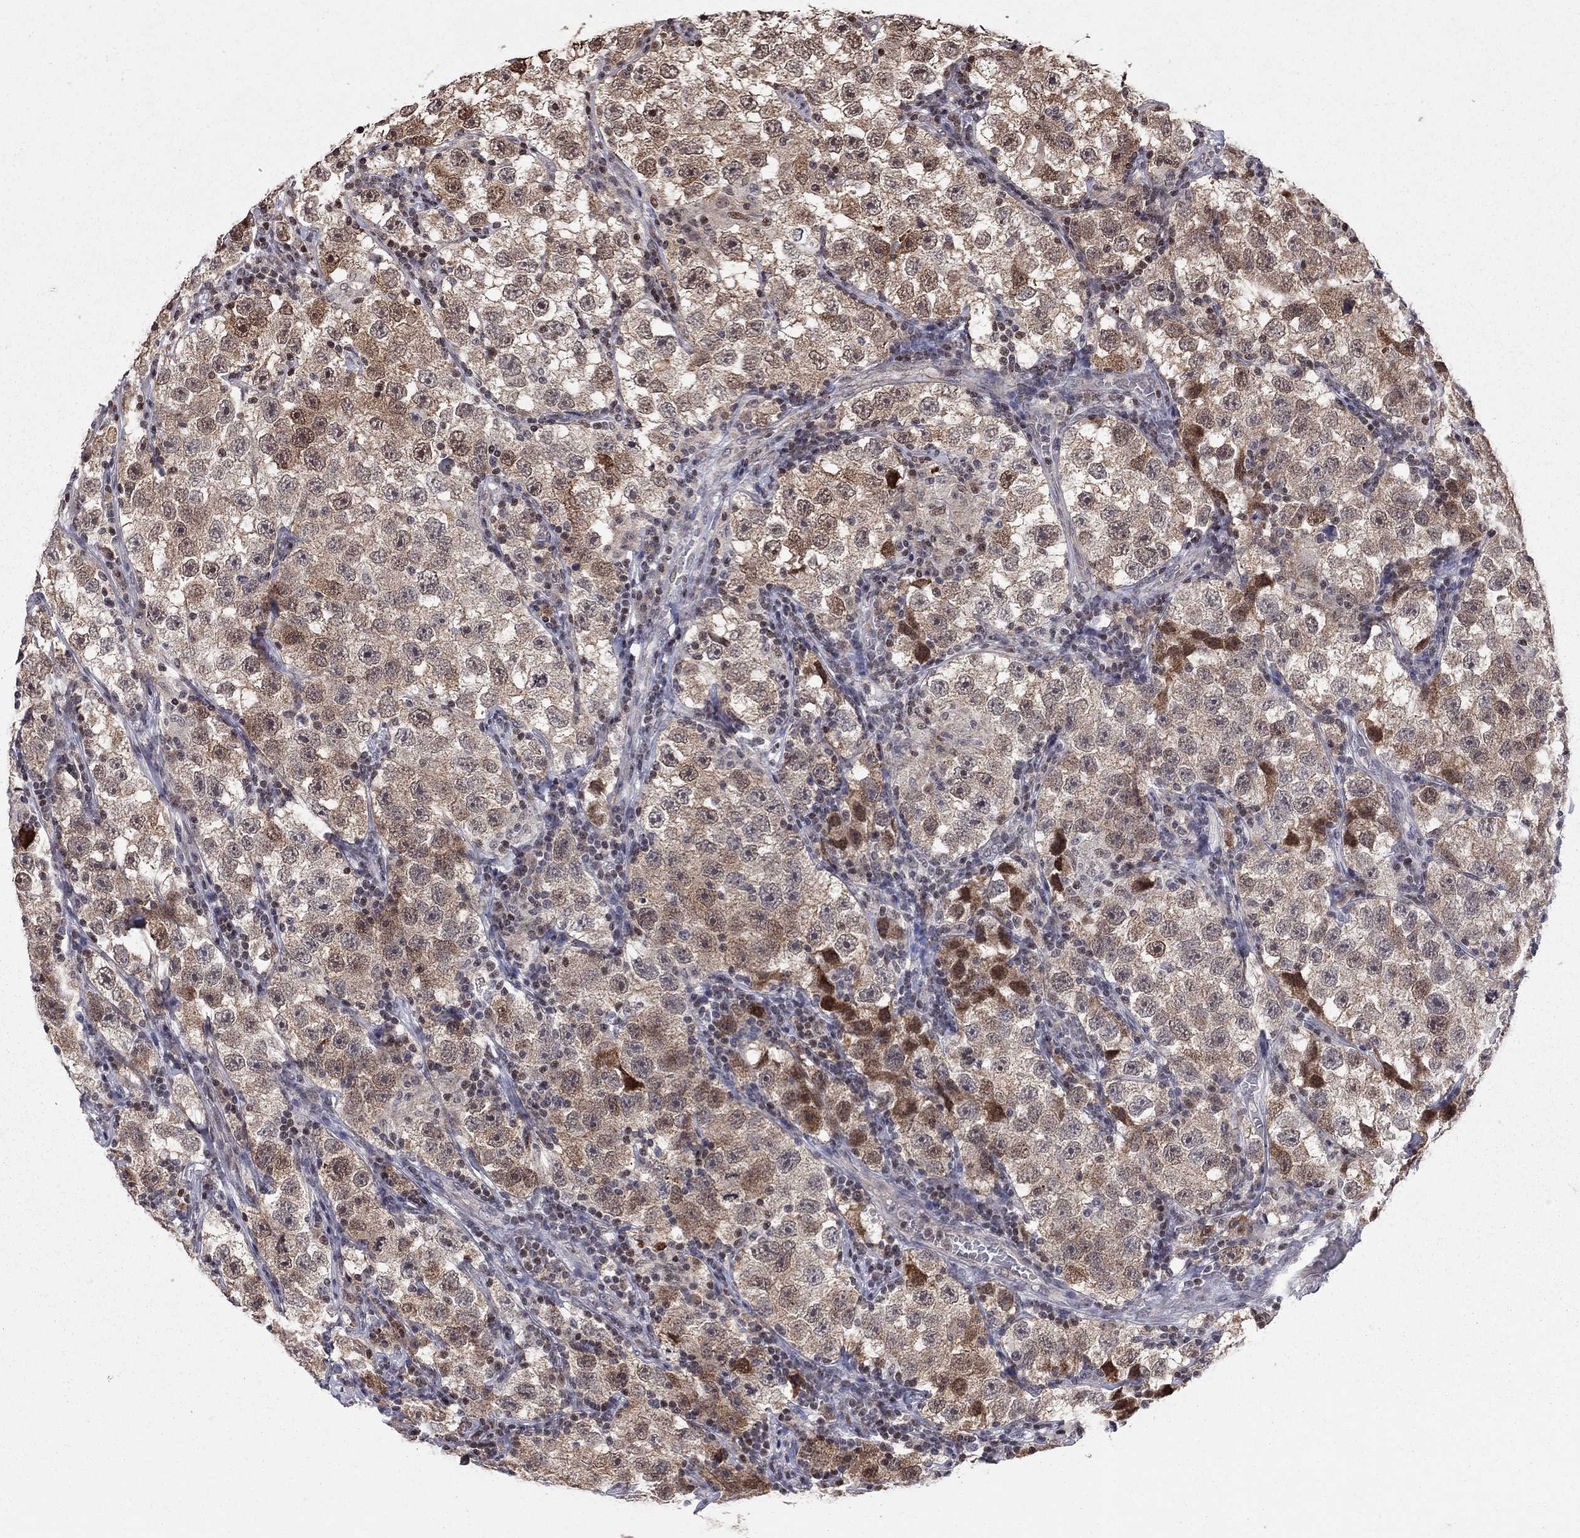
{"staining": {"intensity": "strong", "quantity": "<25%", "location": "nuclear"}, "tissue": "testis cancer", "cell_type": "Tumor cells", "image_type": "cancer", "snomed": [{"axis": "morphology", "description": "Seminoma, NOS"}, {"axis": "topography", "description": "Testis"}], "caption": "Human testis cancer stained with a protein marker displays strong staining in tumor cells.", "gene": "HDAC3", "patient": {"sex": "male", "age": 26}}